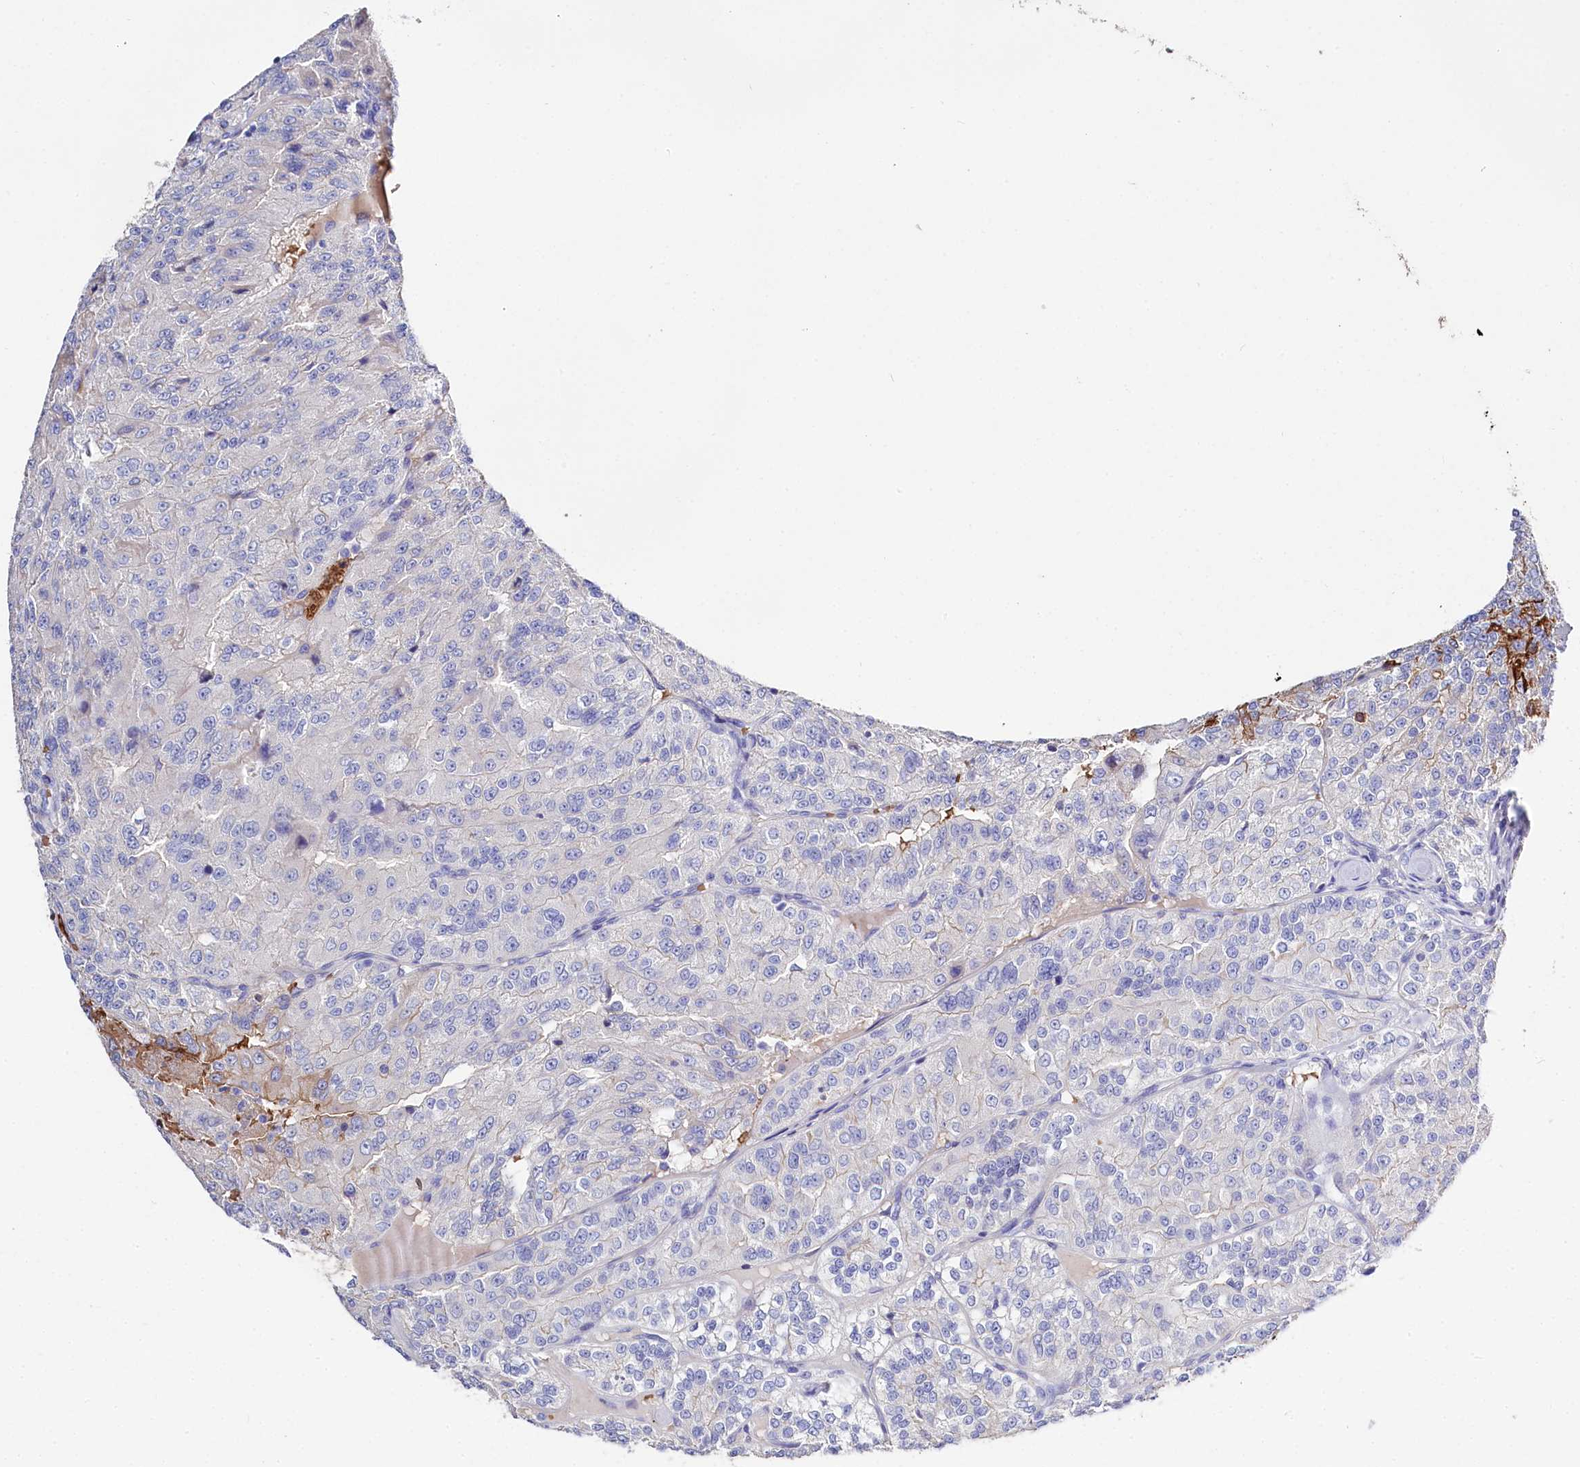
{"staining": {"intensity": "strong", "quantity": "<25%", "location": "cytoplasmic/membranous"}, "tissue": "renal cancer", "cell_type": "Tumor cells", "image_type": "cancer", "snomed": [{"axis": "morphology", "description": "Adenocarcinoma, NOS"}, {"axis": "topography", "description": "Kidney"}], "caption": "Strong cytoplasmic/membranous protein positivity is seen in about <25% of tumor cells in renal cancer (adenocarcinoma).", "gene": "RPUSD3", "patient": {"sex": "female", "age": 63}}